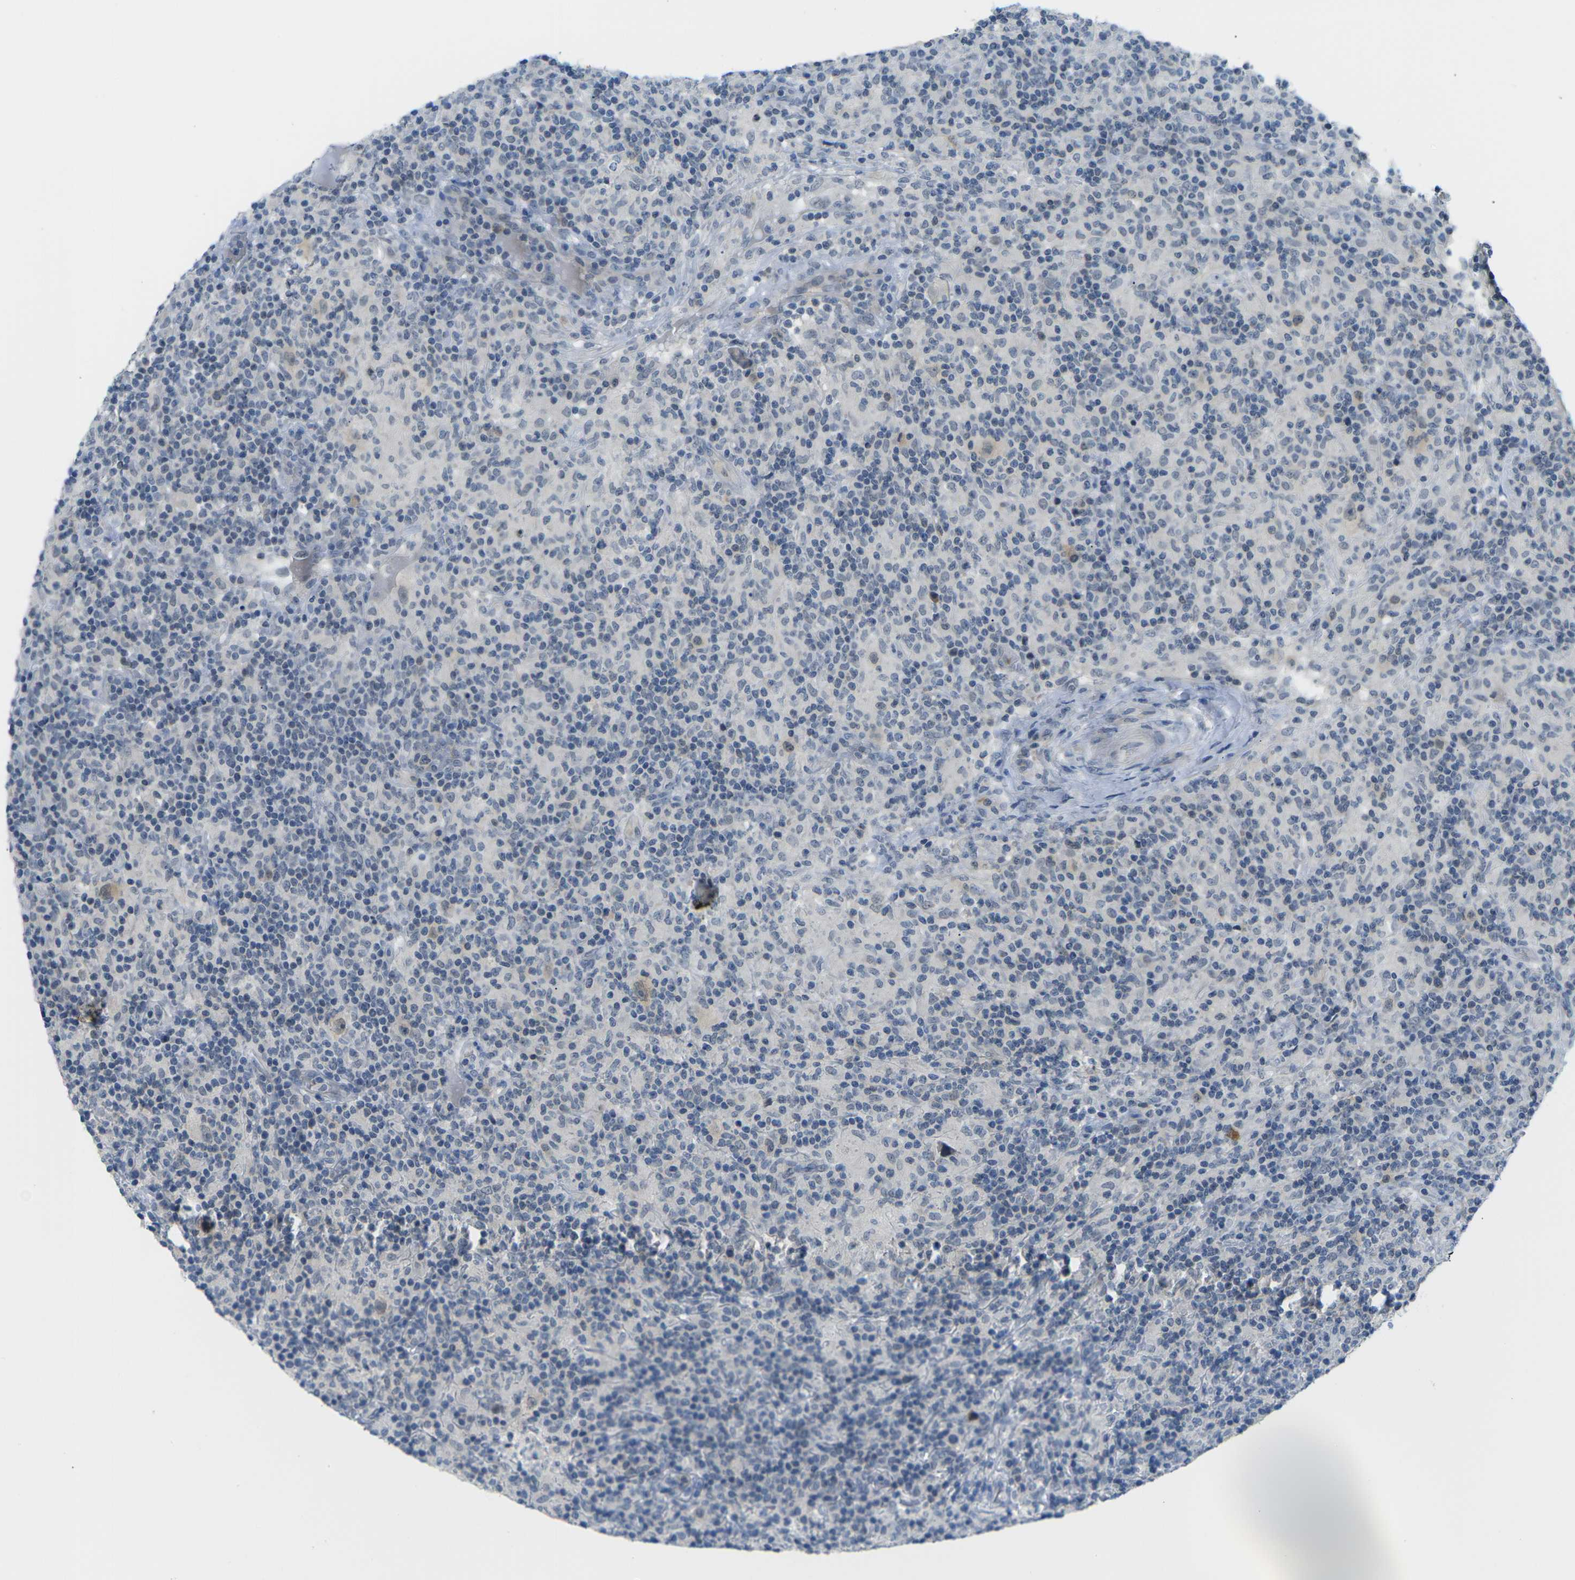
{"staining": {"intensity": "weak", "quantity": "25%-75%", "location": "cytoplasmic/membranous"}, "tissue": "lymphoma", "cell_type": "Tumor cells", "image_type": "cancer", "snomed": [{"axis": "morphology", "description": "Hodgkin's disease, NOS"}, {"axis": "topography", "description": "Lymph node"}], "caption": "Protein staining demonstrates weak cytoplasmic/membranous expression in approximately 25%-75% of tumor cells in lymphoma. The protein is stained brown, and the nuclei are stained in blue (DAB (3,3'-diaminobenzidine) IHC with brightfield microscopy, high magnification).", "gene": "PSAT1", "patient": {"sex": "male", "age": 70}}